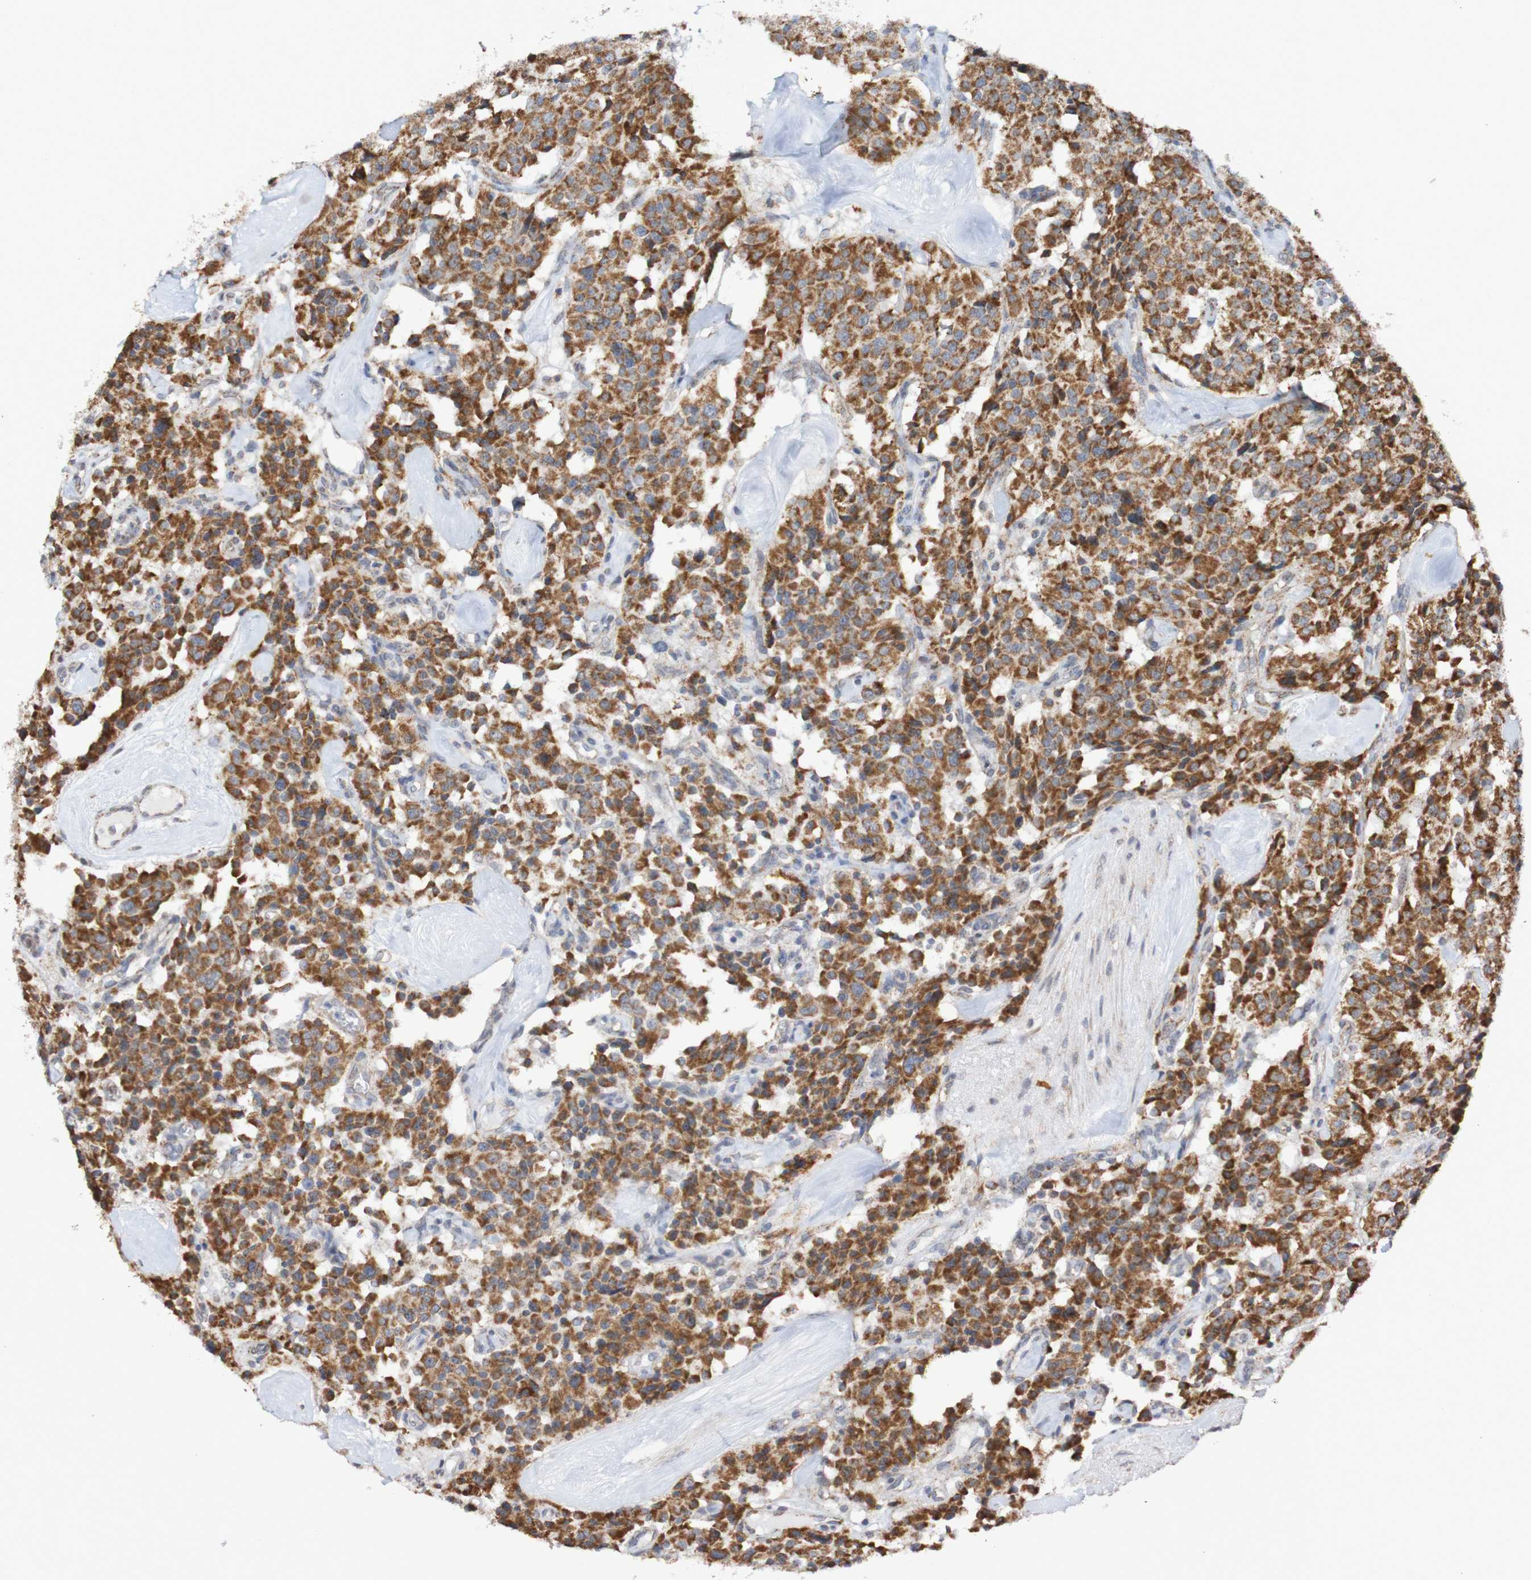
{"staining": {"intensity": "strong", "quantity": ">75%", "location": "cytoplasmic/membranous"}, "tissue": "carcinoid", "cell_type": "Tumor cells", "image_type": "cancer", "snomed": [{"axis": "morphology", "description": "Carcinoid, malignant, NOS"}, {"axis": "topography", "description": "Lung"}], "caption": "Human carcinoid (malignant) stained for a protein (brown) exhibits strong cytoplasmic/membranous positive expression in approximately >75% of tumor cells.", "gene": "DVL1", "patient": {"sex": "male", "age": 30}}